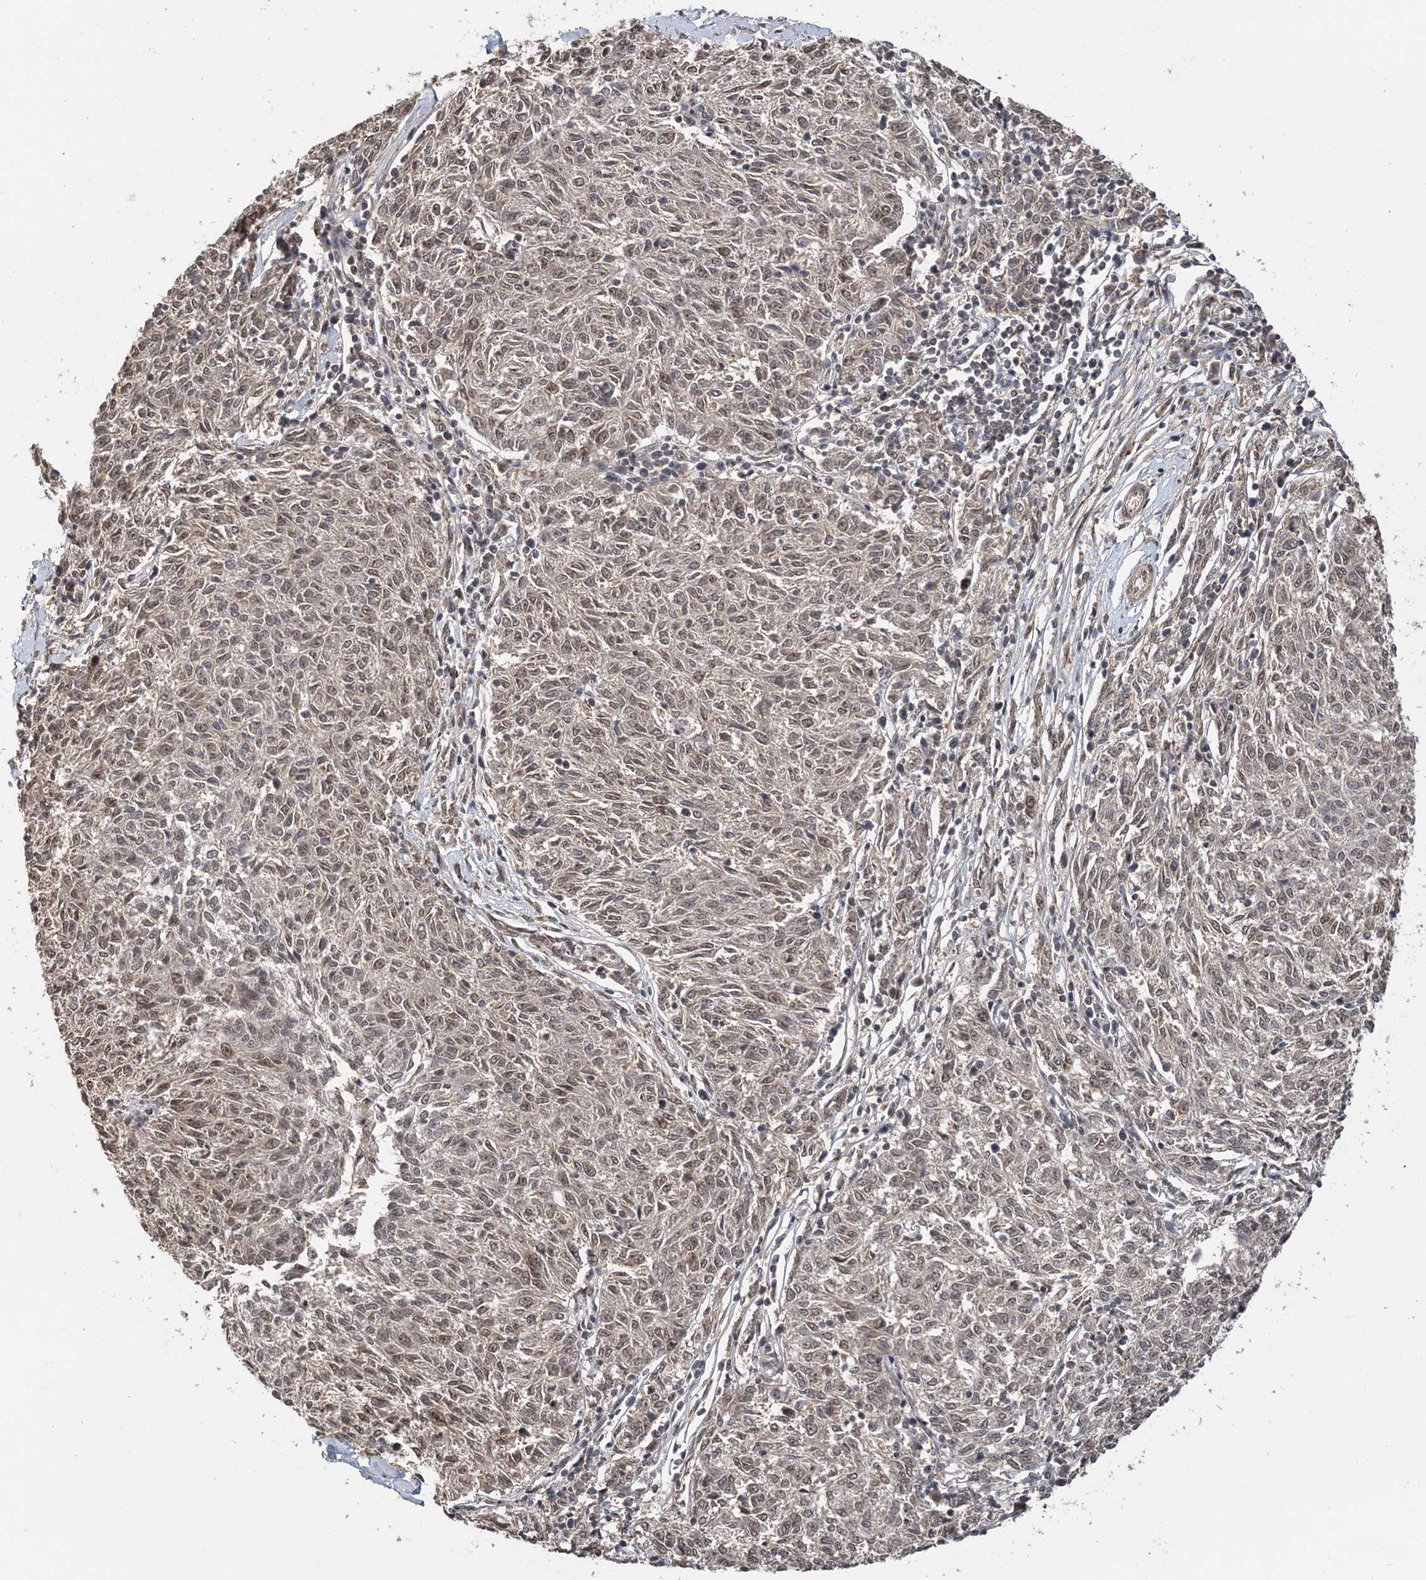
{"staining": {"intensity": "moderate", "quantity": "<25%", "location": "nuclear"}, "tissue": "melanoma", "cell_type": "Tumor cells", "image_type": "cancer", "snomed": [{"axis": "morphology", "description": "Malignant melanoma, NOS"}, {"axis": "topography", "description": "Skin"}], "caption": "A high-resolution photomicrograph shows IHC staining of malignant melanoma, which reveals moderate nuclear staining in about <25% of tumor cells.", "gene": "TSHZ2", "patient": {"sex": "female", "age": 72}}